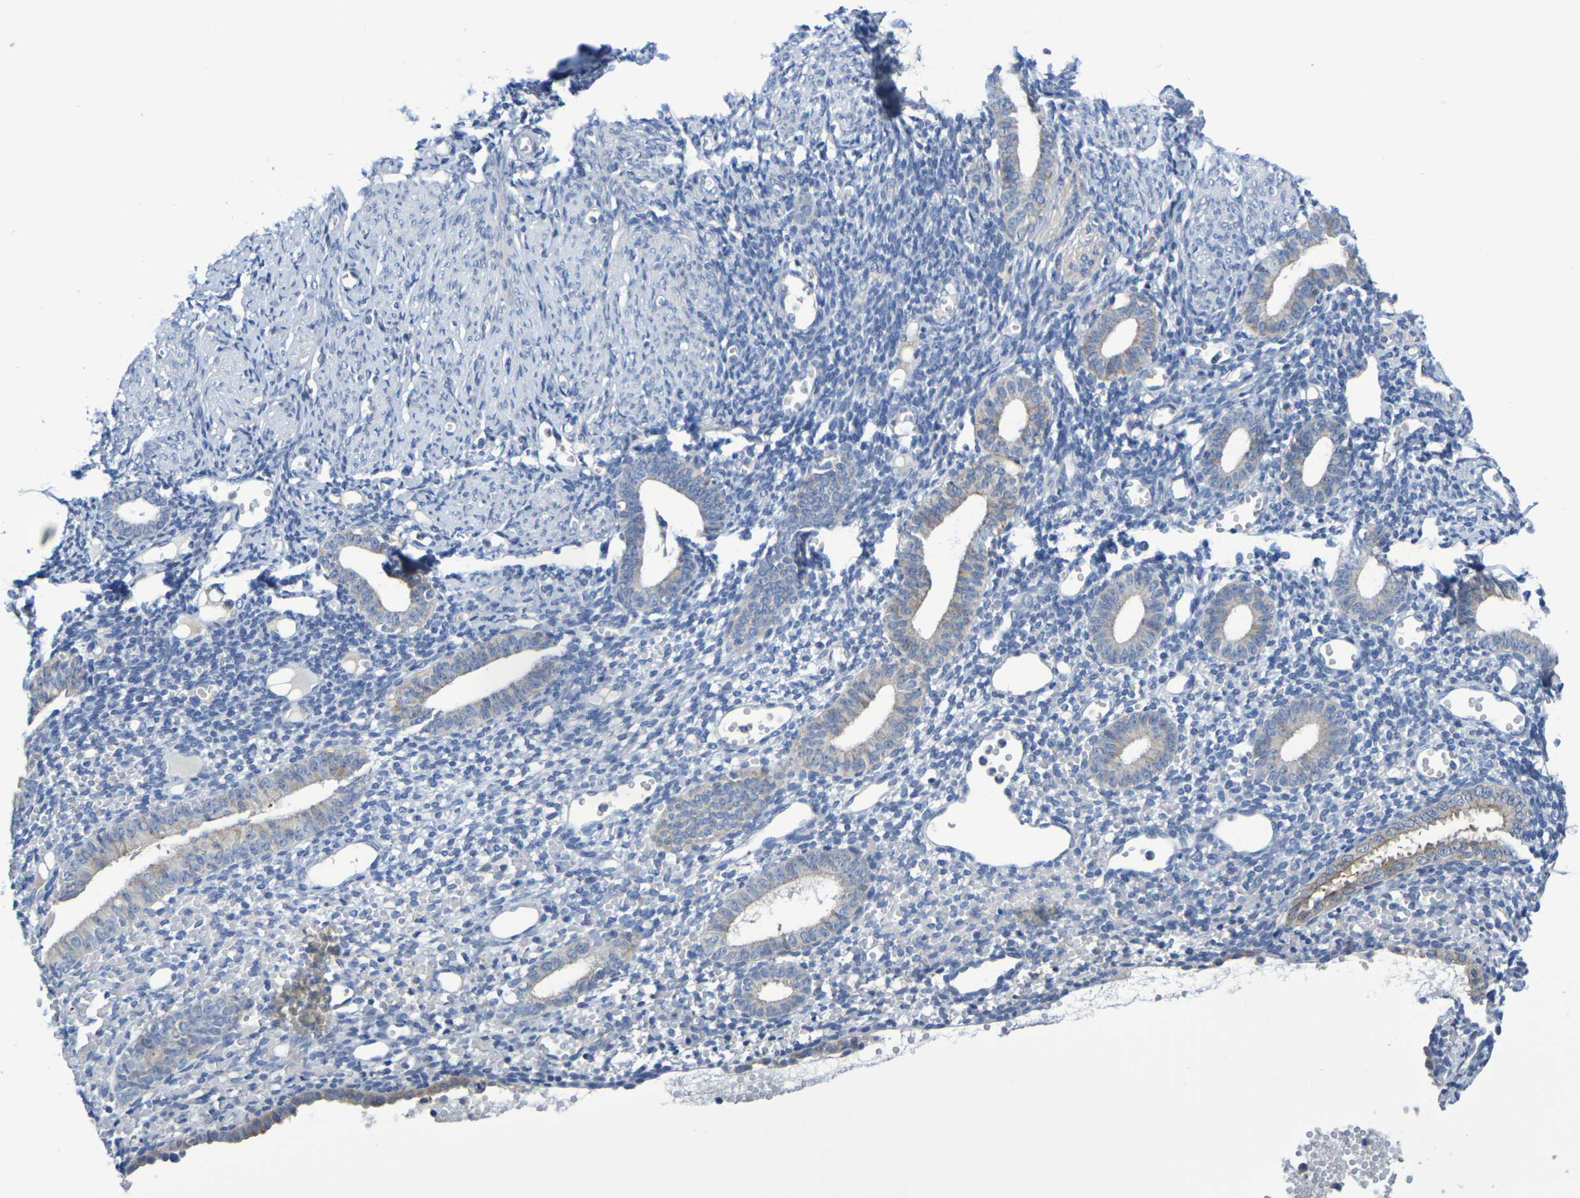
{"staining": {"intensity": "negative", "quantity": "none", "location": "none"}, "tissue": "endometrium", "cell_type": "Cells in endometrial stroma", "image_type": "normal", "snomed": [{"axis": "morphology", "description": "Normal tissue, NOS"}, {"axis": "topography", "description": "Endometrium"}], "caption": "IHC photomicrograph of normal endometrium stained for a protein (brown), which exhibits no positivity in cells in endometrial stroma.", "gene": "SDC4", "patient": {"sex": "female", "age": 50}}